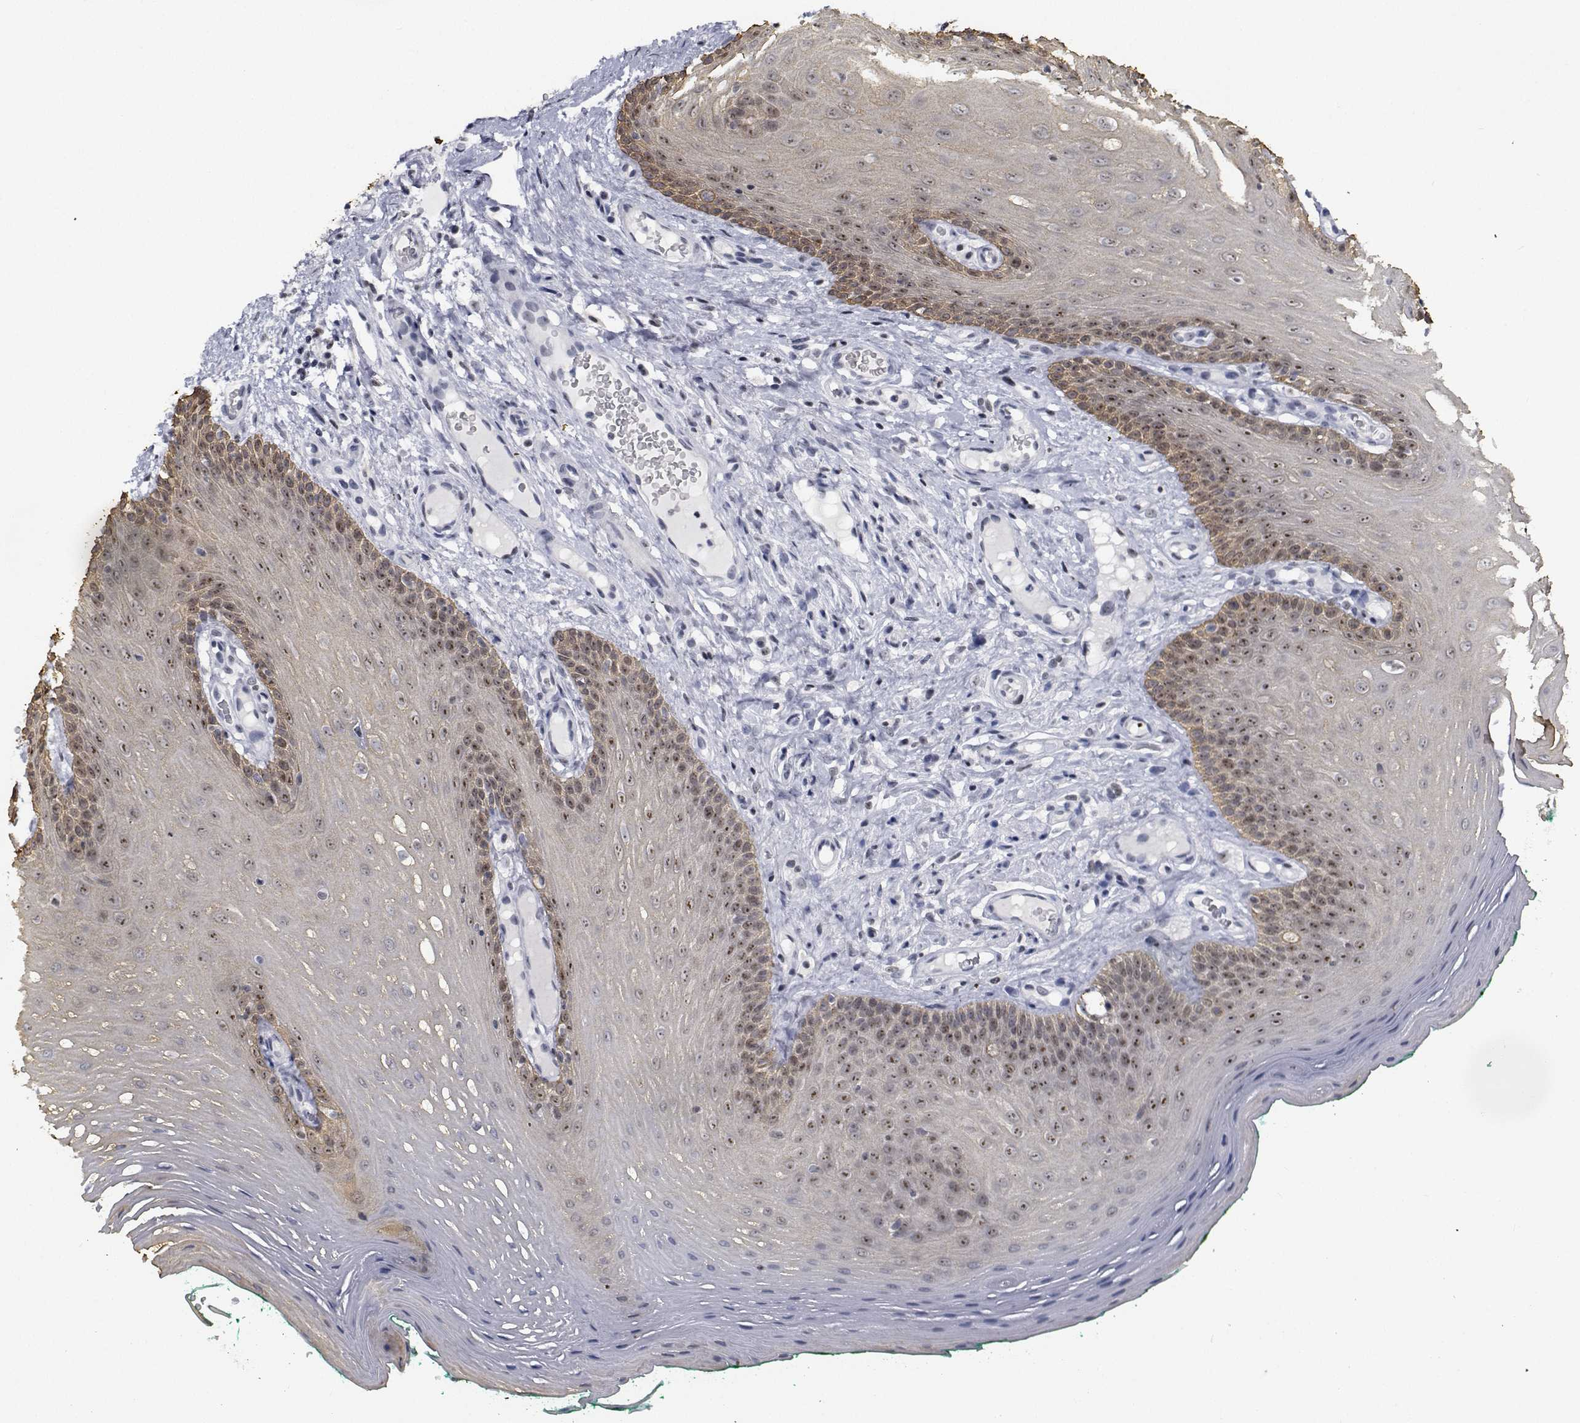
{"staining": {"intensity": "moderate", "quantity": "25%-75%", "location": "nuclear"}, "tissue": "oral mucosa", "cell_type": "Squamous epithelial cells", "image_type": "normal", "snomed": [{"axis": "morphology", "description": "Normal tissue, NOS"}, {"axis": "morphology", "description": "Squamous cell carcinoma, NOS"}, {"axis": "topography", "description": "Oral tissue"}, {"axis": "topography", "description": "Head-Neck"}], "caption": "A brown stain labels moderate nuclear positivity of a protein in squamous epithelial cells of normal human oral mucosa. (IHC, brightfield microscopy, high magnification).", "gene": "NVL", "patient": {"sex": "male", "age": 78}}